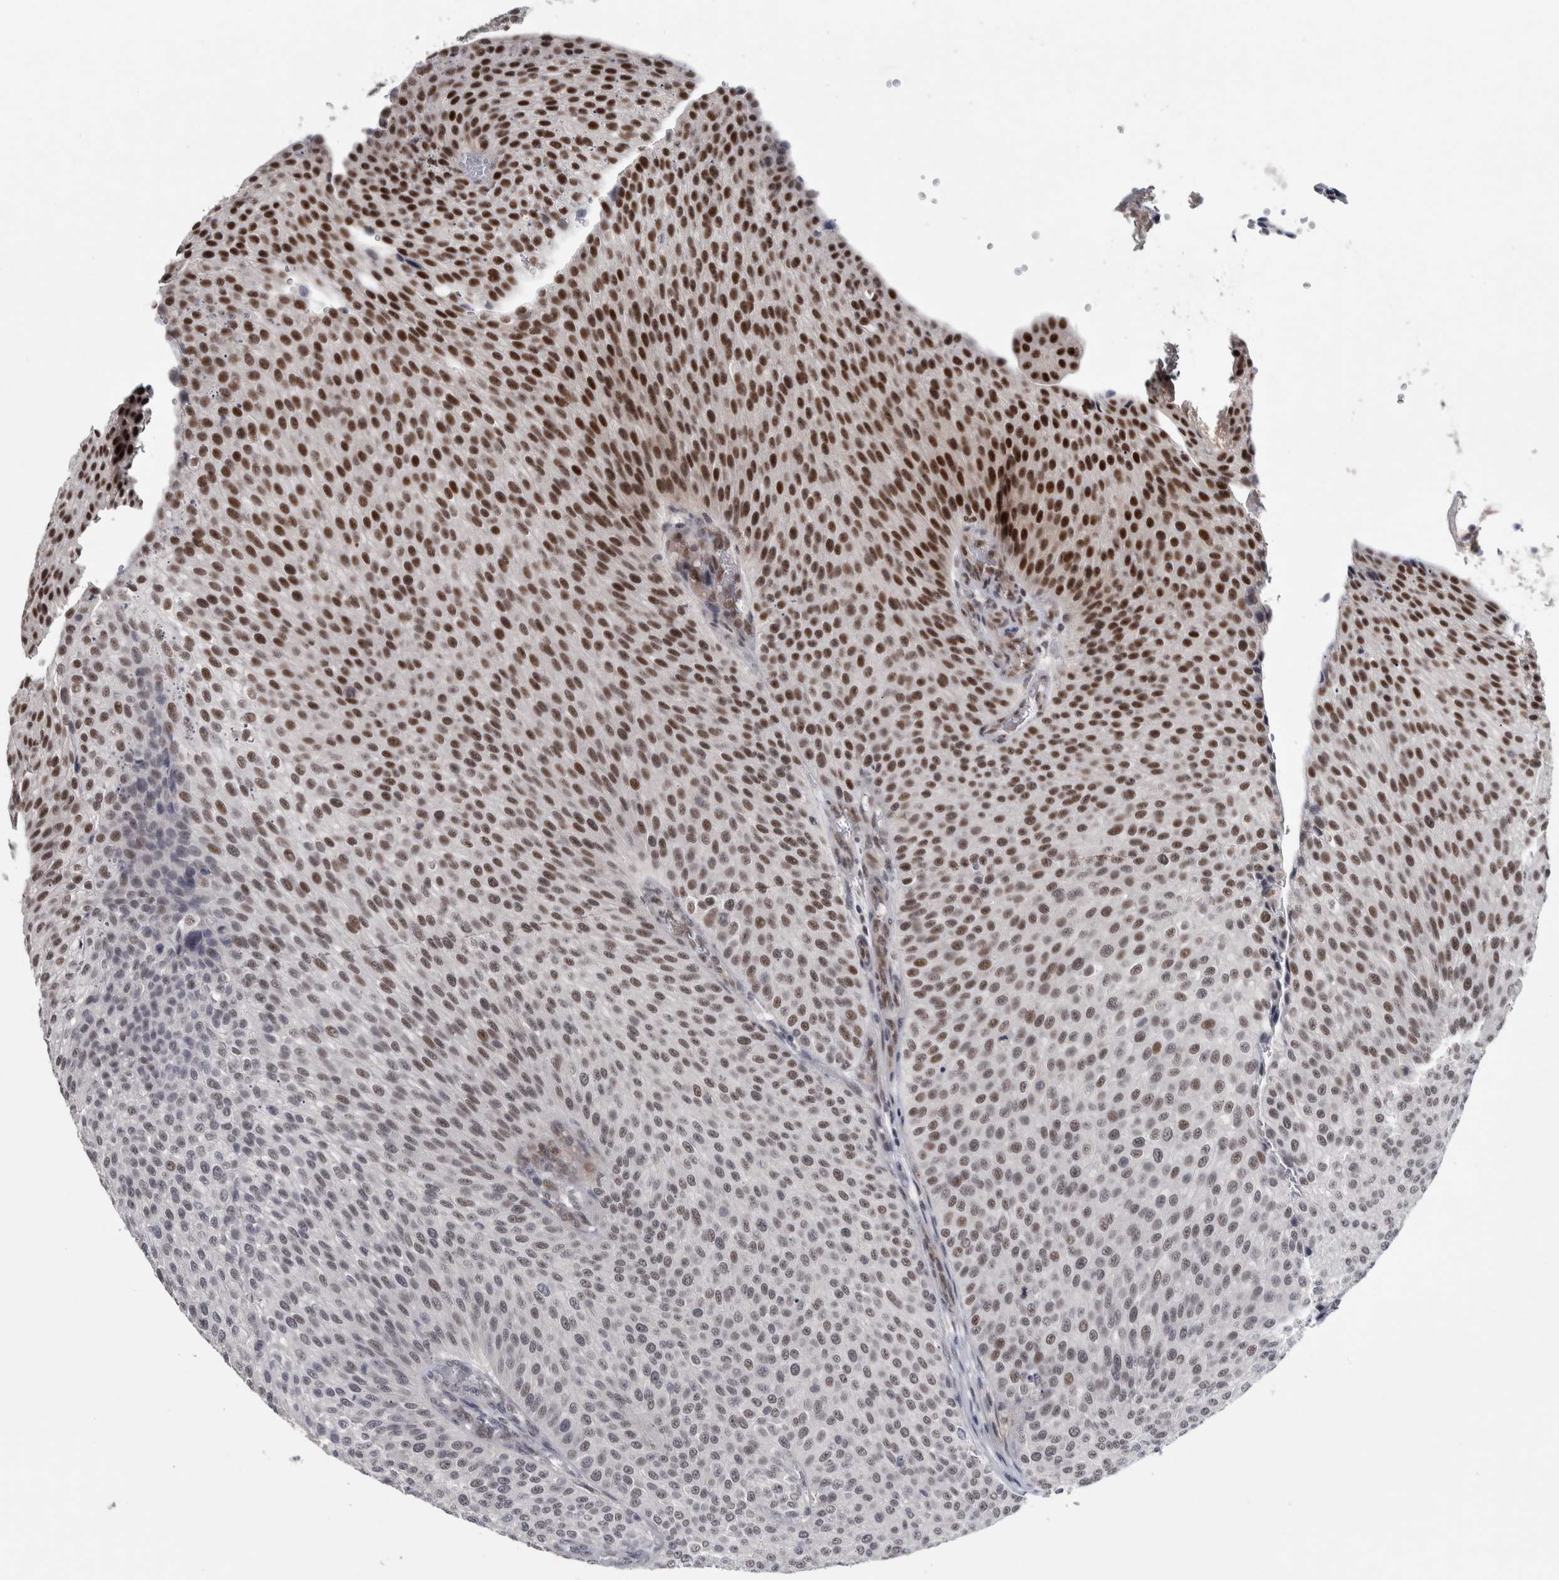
{"staining": {"intensity": "strong", "quantity": ">75%", "location": "nuclear"}, "tissue": "urothelial cancer", "cell_type": "Tumor cells", "image_type": "cancer", "snomed": [{"axis": "morphology", "description": "Urothelial carcinoma, Low grade"}, {"axis": "topography", "description": "Smooth muscle"}, {"axis": "topography", "description": "Urinary bladder"}], "caption": "Protein expression analysis of urothelial cancer shows strong nuclear expression in about >75% of tumor cells. (DAB (3,3'-diaminobenzidine) IHC, brown staining for protein, blue staining for nuclei).", "gene": "ASPN", "patient": {"sex": "male", "age": 60}}